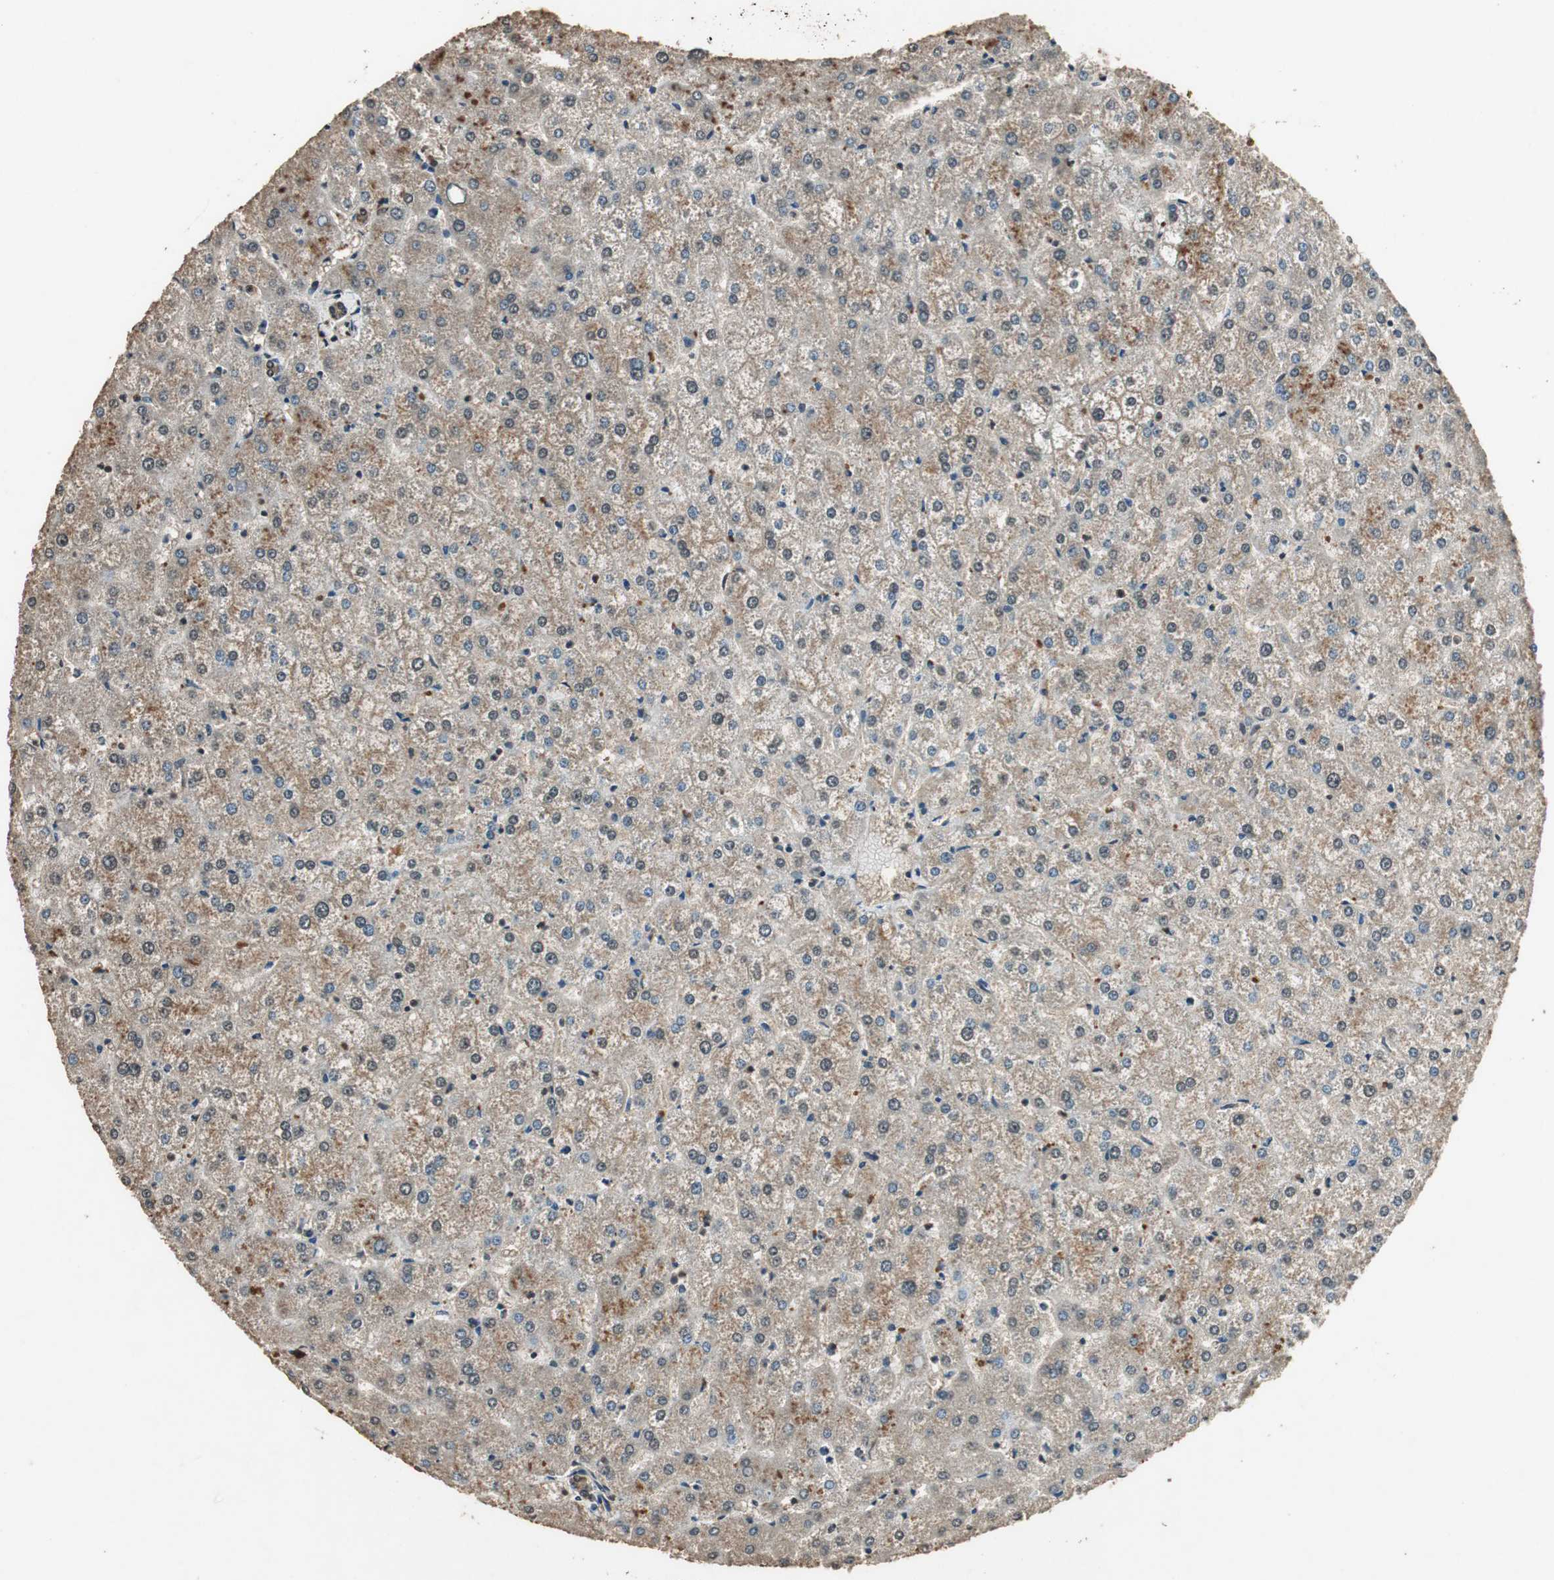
{"staining": {"intensity": "moderate", "quantity": ">75%", "location": "cytoplasmic/membranous,nuclear"}, "tissue": "liver", "cell_type": "Cholangiocytes", "image_type": "normal", "snomed": [{"axis": "morphology", "description": "Normal tissue, NOS"}, {"axis": "topography", "description": "Liver"}], "caption": "Immunohistochemical staining of unremarkable liver shows medium levels of moderate cytoplasmic/membranous,nuclear positivity in approximately >75% of cholangiocytes. The protein is shown in brown color, while the nuclei are stained blue.", "gene": "PPP1R13B", "patient": {"sex": "female", "age": 32}}